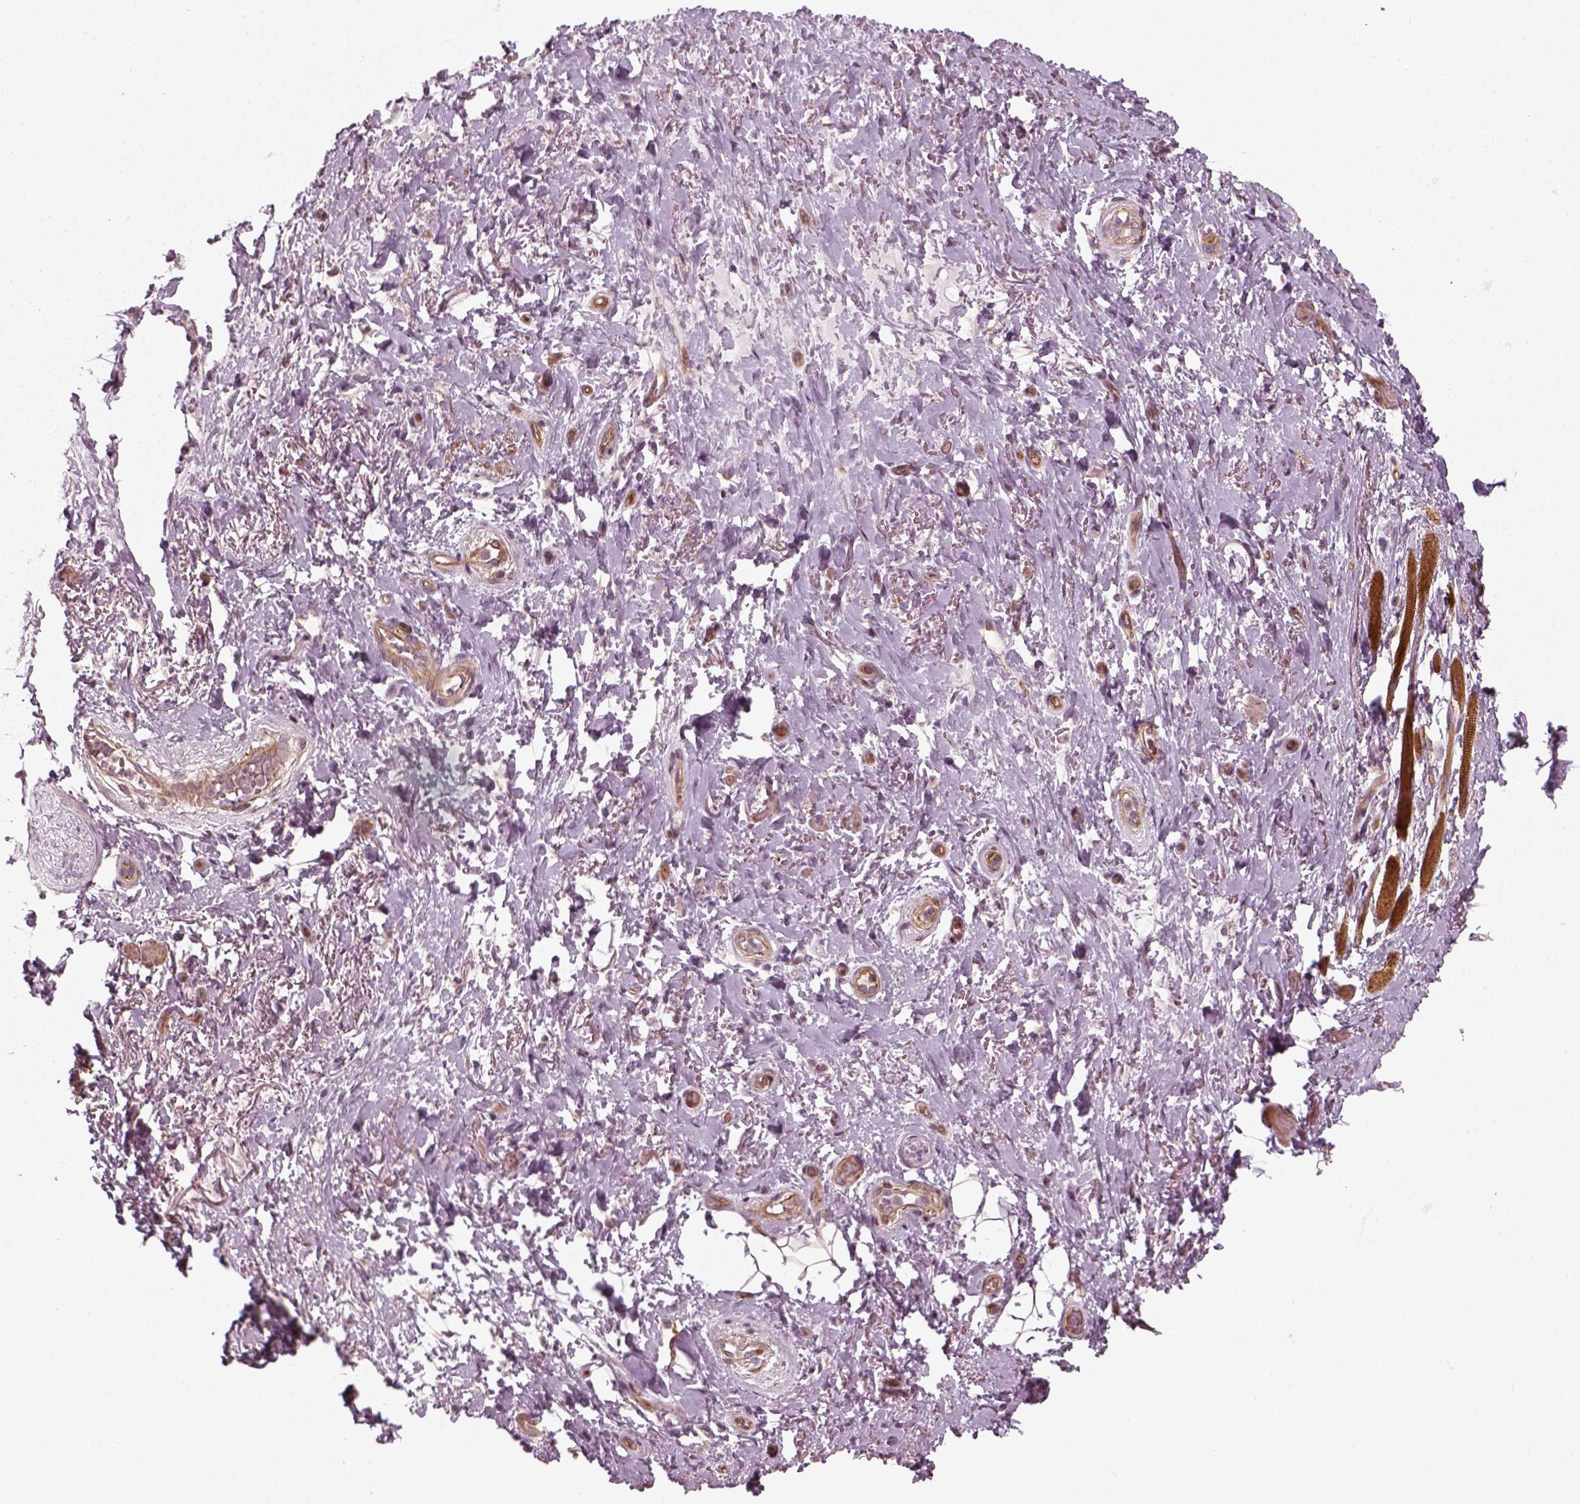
{"staining": {"intensity": "negative", "quantity": "none", "location": "none"}, "tissue": "adipose tissue", "cell_type": "Adipocytes", "image_type": "normal", "snomed": [{"axis": "morphology", "description": "Normal tissue, NOS"}, {"axis": "topography", "description": "Anal"}, {"axis": "topography", "description": "Peripheral nerve tissue"}], "caption": "Unremarkable adipose tissue was stained to show a protein in brown. There is no significant staining in adipocytes. (DAB (3,3'-diaminobenzidine) IHC, high magnification).", "gene": "DNASE1L1", "patient": {"sex": "male", "age": 53}}